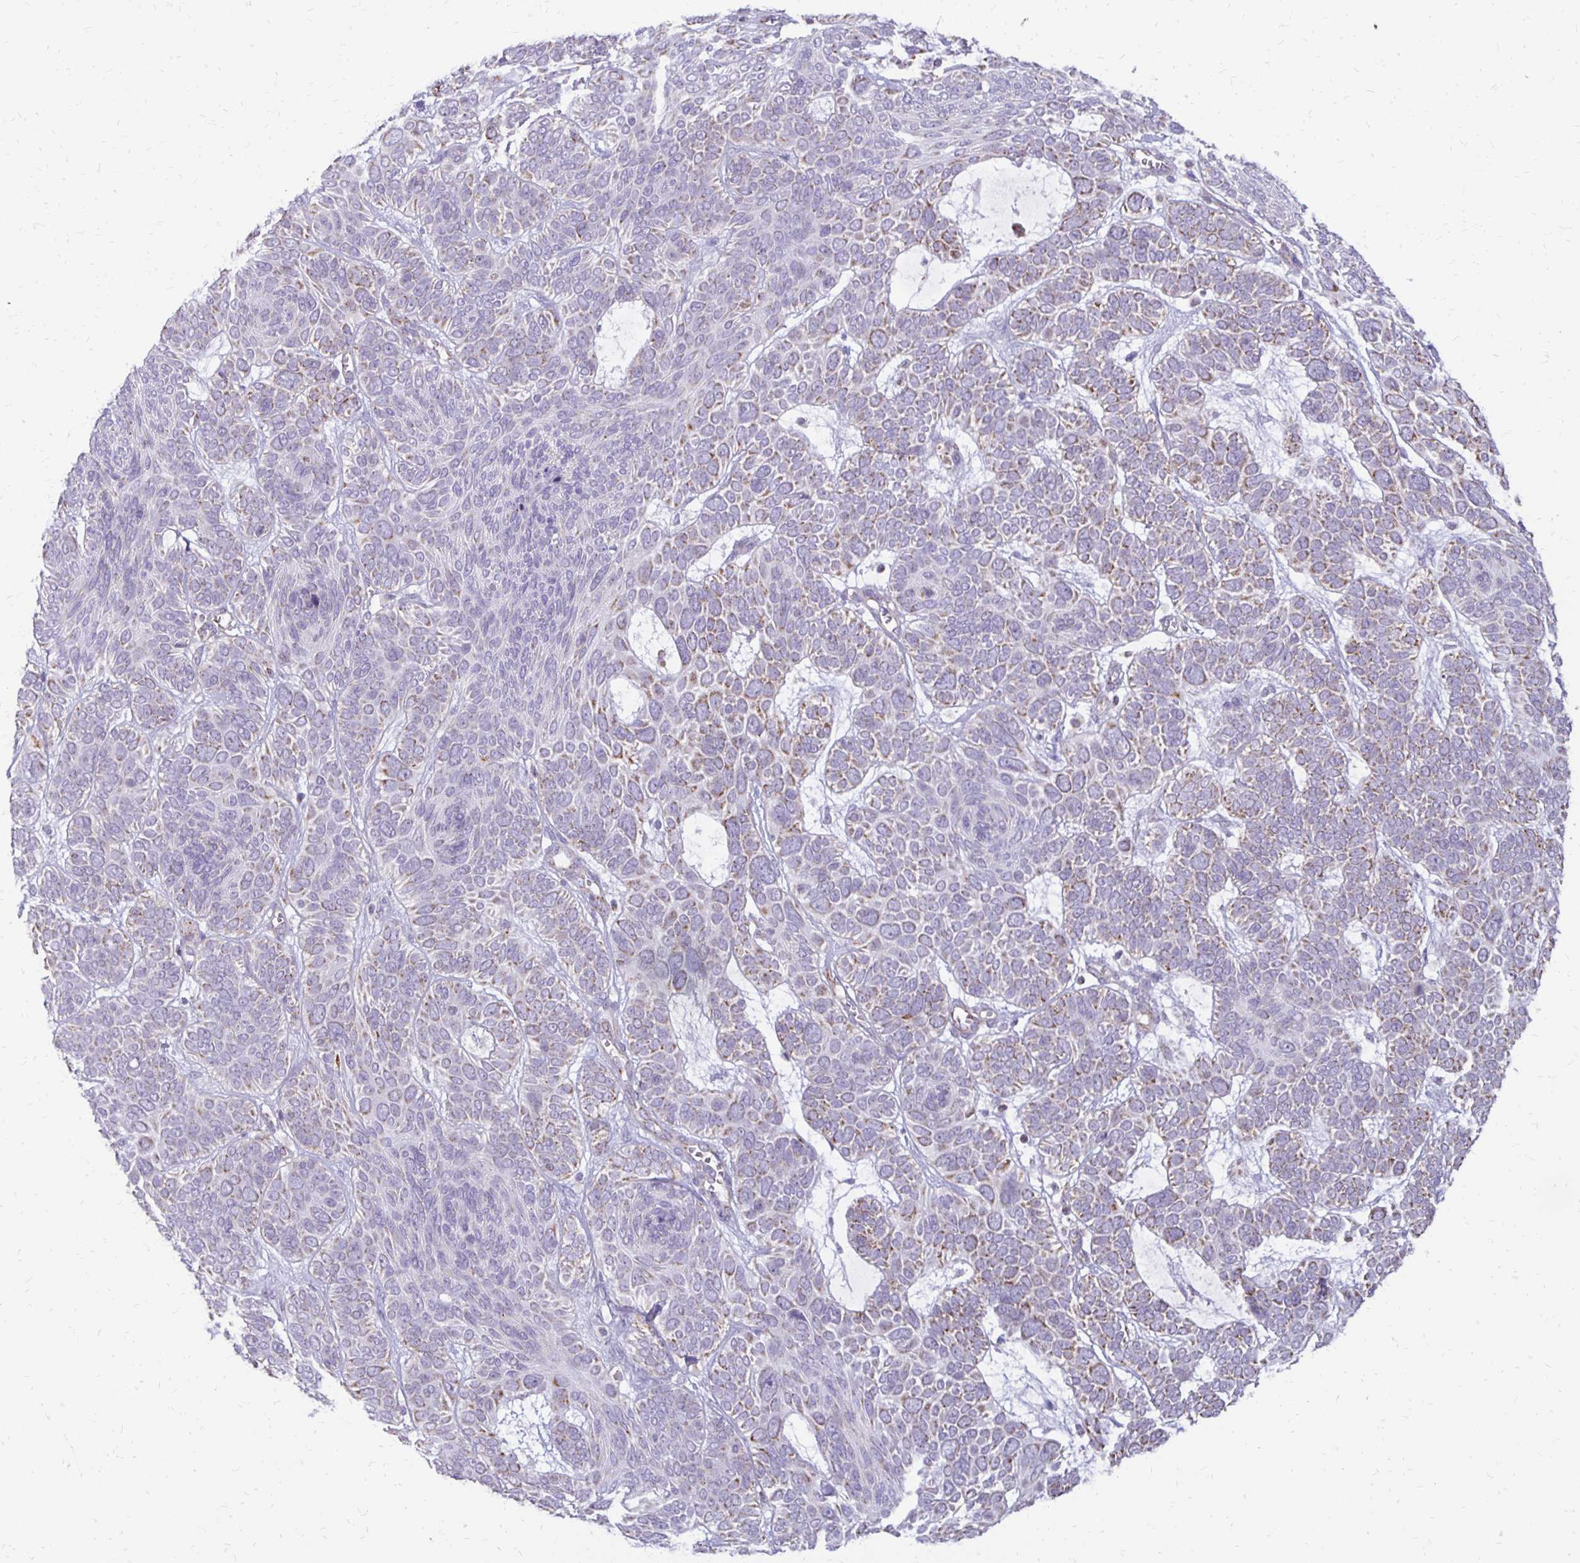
{"staining": {"intensity": "weak", "quantity": "25%-75%", "location": "cytoplasmic/membranous"}, "tissue": "skin cancer", "cell_type": "Tumor cells", "image_type": "cancer", "snomed": [{"axis": "morphology", "description": "Basal cell carcinoma"}, {"axis": "topography", "description": "Skin"}, {"axis": "topography", "description": "Skin of face"}], "caption": "There is low levels of weak cytoplasmic/membranous positivity in tumor cells of skin basal cell carcinoma, as demonstrated by immunohistochemical staining (brown color).", "gene": "IER3", "patient": {"sex": "male", "age": 73}}